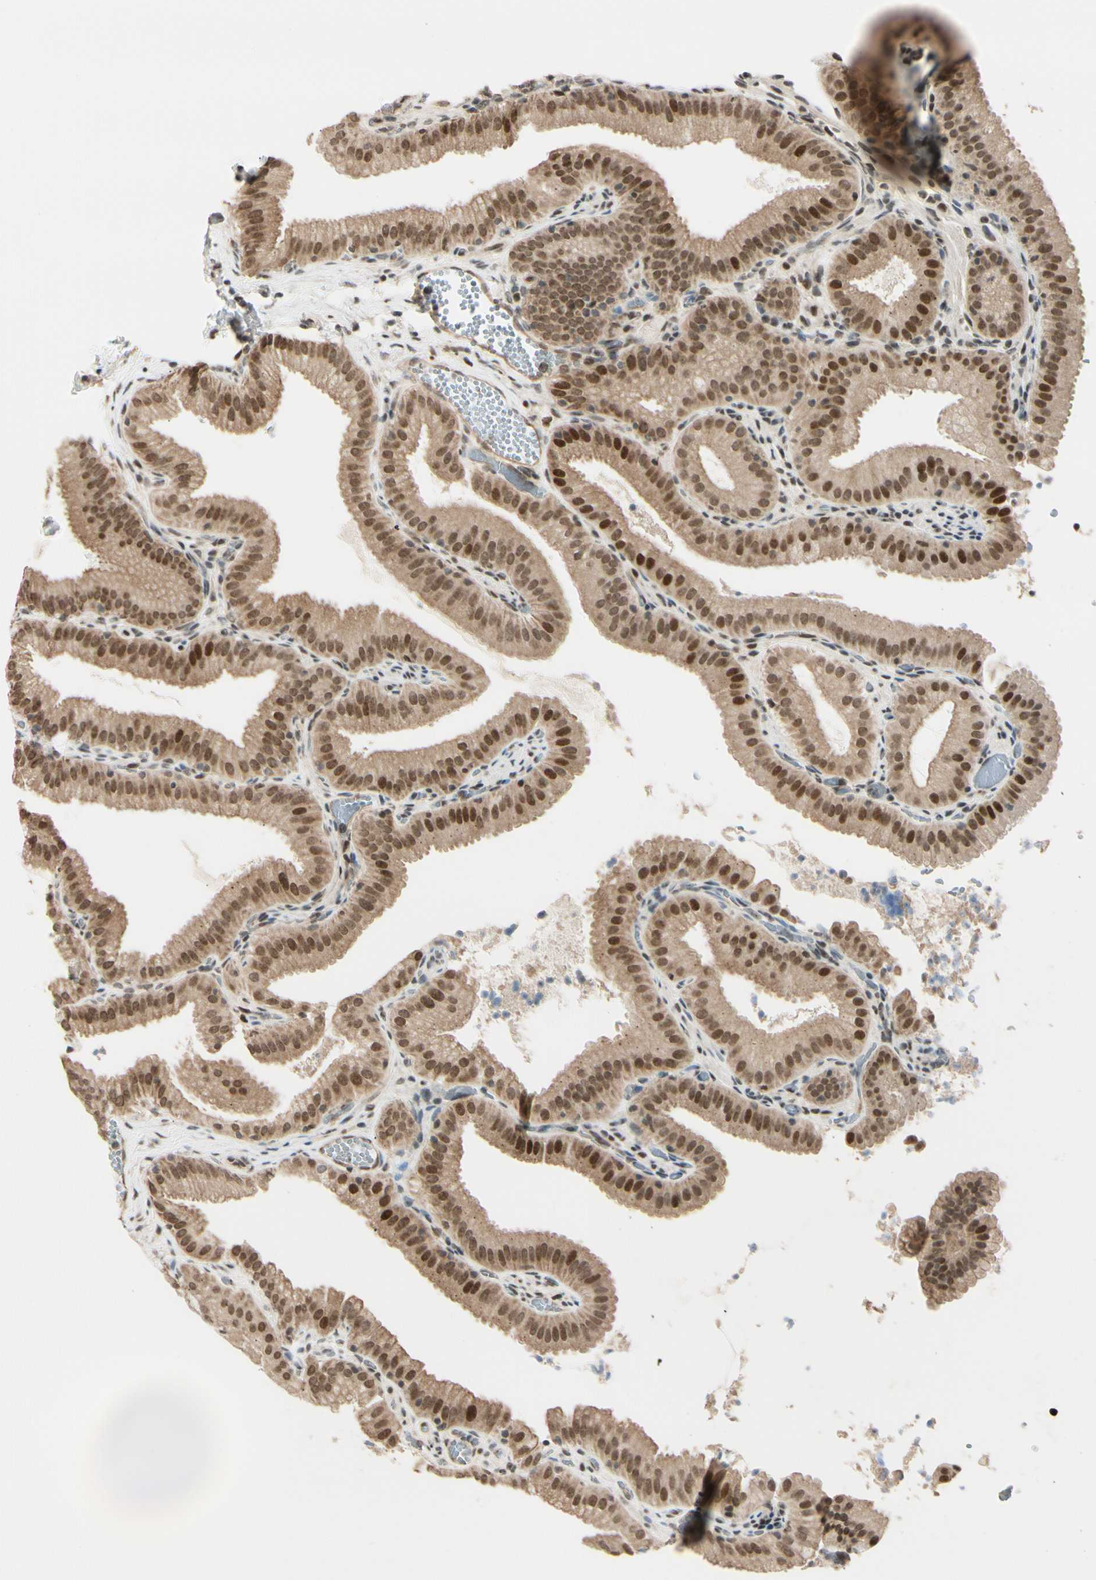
{"staining": {"intensity": "strong", "quantity": ">75%", "location": "cytoplasmic/membranous,nuclear"}, "tissue": "gallbladder", "cell_type": "Glandular cells", "image_type": "normal", "snomed": [{"axis": "morphology", "description": "Normal tissue, NOS"}, {"axis": "topography", "description": "Gallbladder"}], "caption": "The micrograph demonstrates a brown stain indicating the presence of a protein in the cytoplasmic/membranous,nuclear of glandular cells in gallbladder. The protein of interest is shown in brown color, while the nuclei are stained blue.", "gene": "SUFU", "patient": {"sex": "male", "age": 54}}